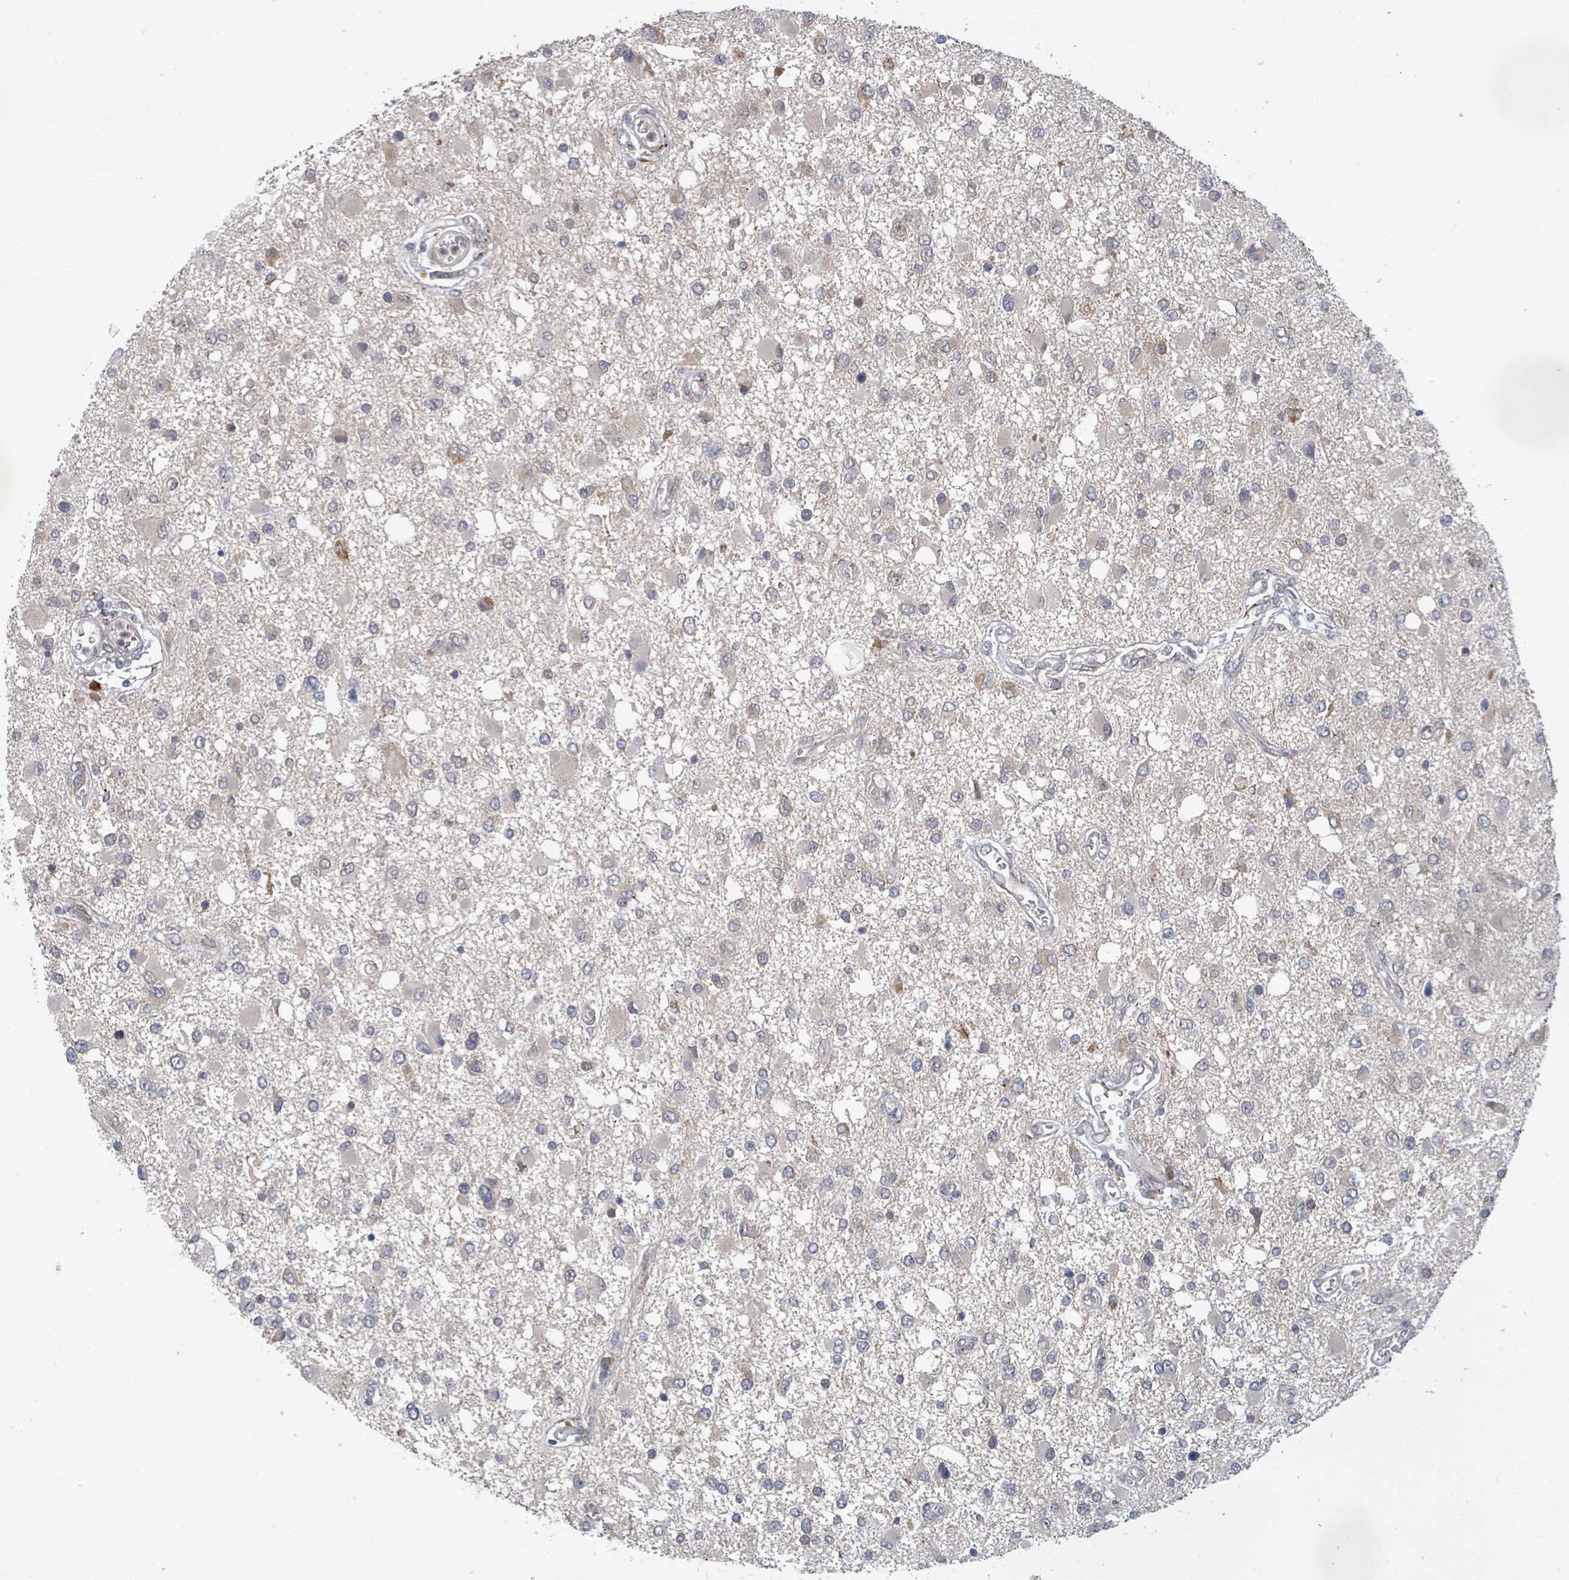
{"staining": {"intensity": "negative", "quantity": "none", "location": "none"}, "tissue": "glioma", "cell_type": "Tumor cells", "image_type": "cancer", "snomed": [{"axis": "morphology", "description": "Glioma, malignant, High grade"}, {"axis": "topography", "description": "Brain"}], "caption": "Photomicrograph shows no significant protein expression in tumor cells of glioma. (Stains: DAB IHC with hematoxylin counter stain, Microscopy: brightfield microscopy at high magnification).", "gene": "SHROOM2", "patient": {"sex": "male", "age": 53}}